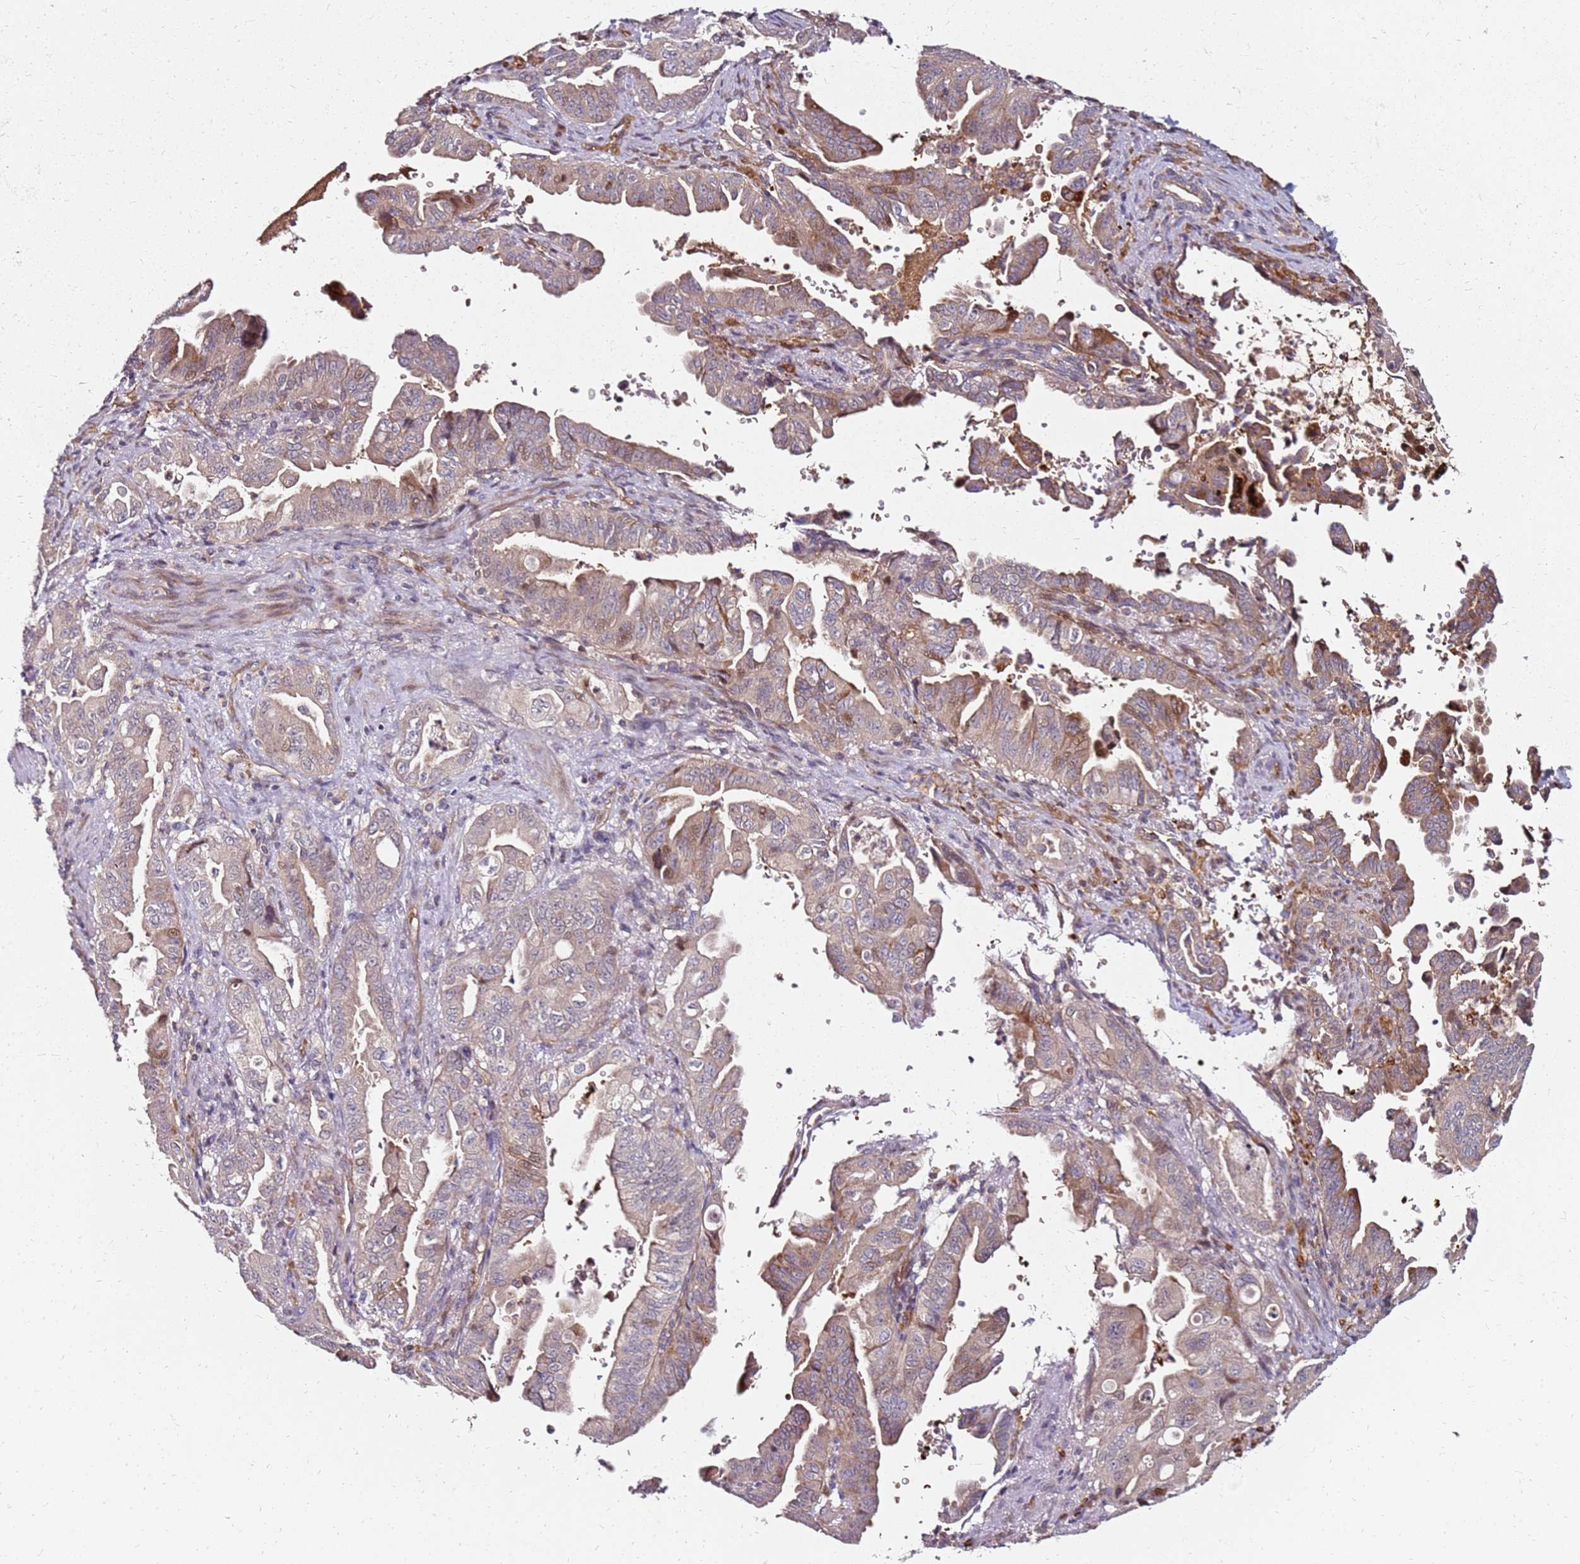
{"staining": {"intensity": "weak", "quantity": "25%-75%", "location": "cytoplasmic/membranous"}, "tissue": "pancreatic cancer", "cell_type": "Tumor cells", "image_type": "cancer", "snomed": [{"axis": "morphology", "description": "Adenocarcinoma, NOS"}, {"axis": "topography", "description": "Pancreas"}], "caption": "An immunohistochemistry image of tumor tissue is shown. Protein staining in brown shows weak cytoplasmic/membranous positivity in adenocarcinoma (pancreatic) within tumor cells.", "gene": "RNF11", "patient": {"sex": "male", "age": 70}}